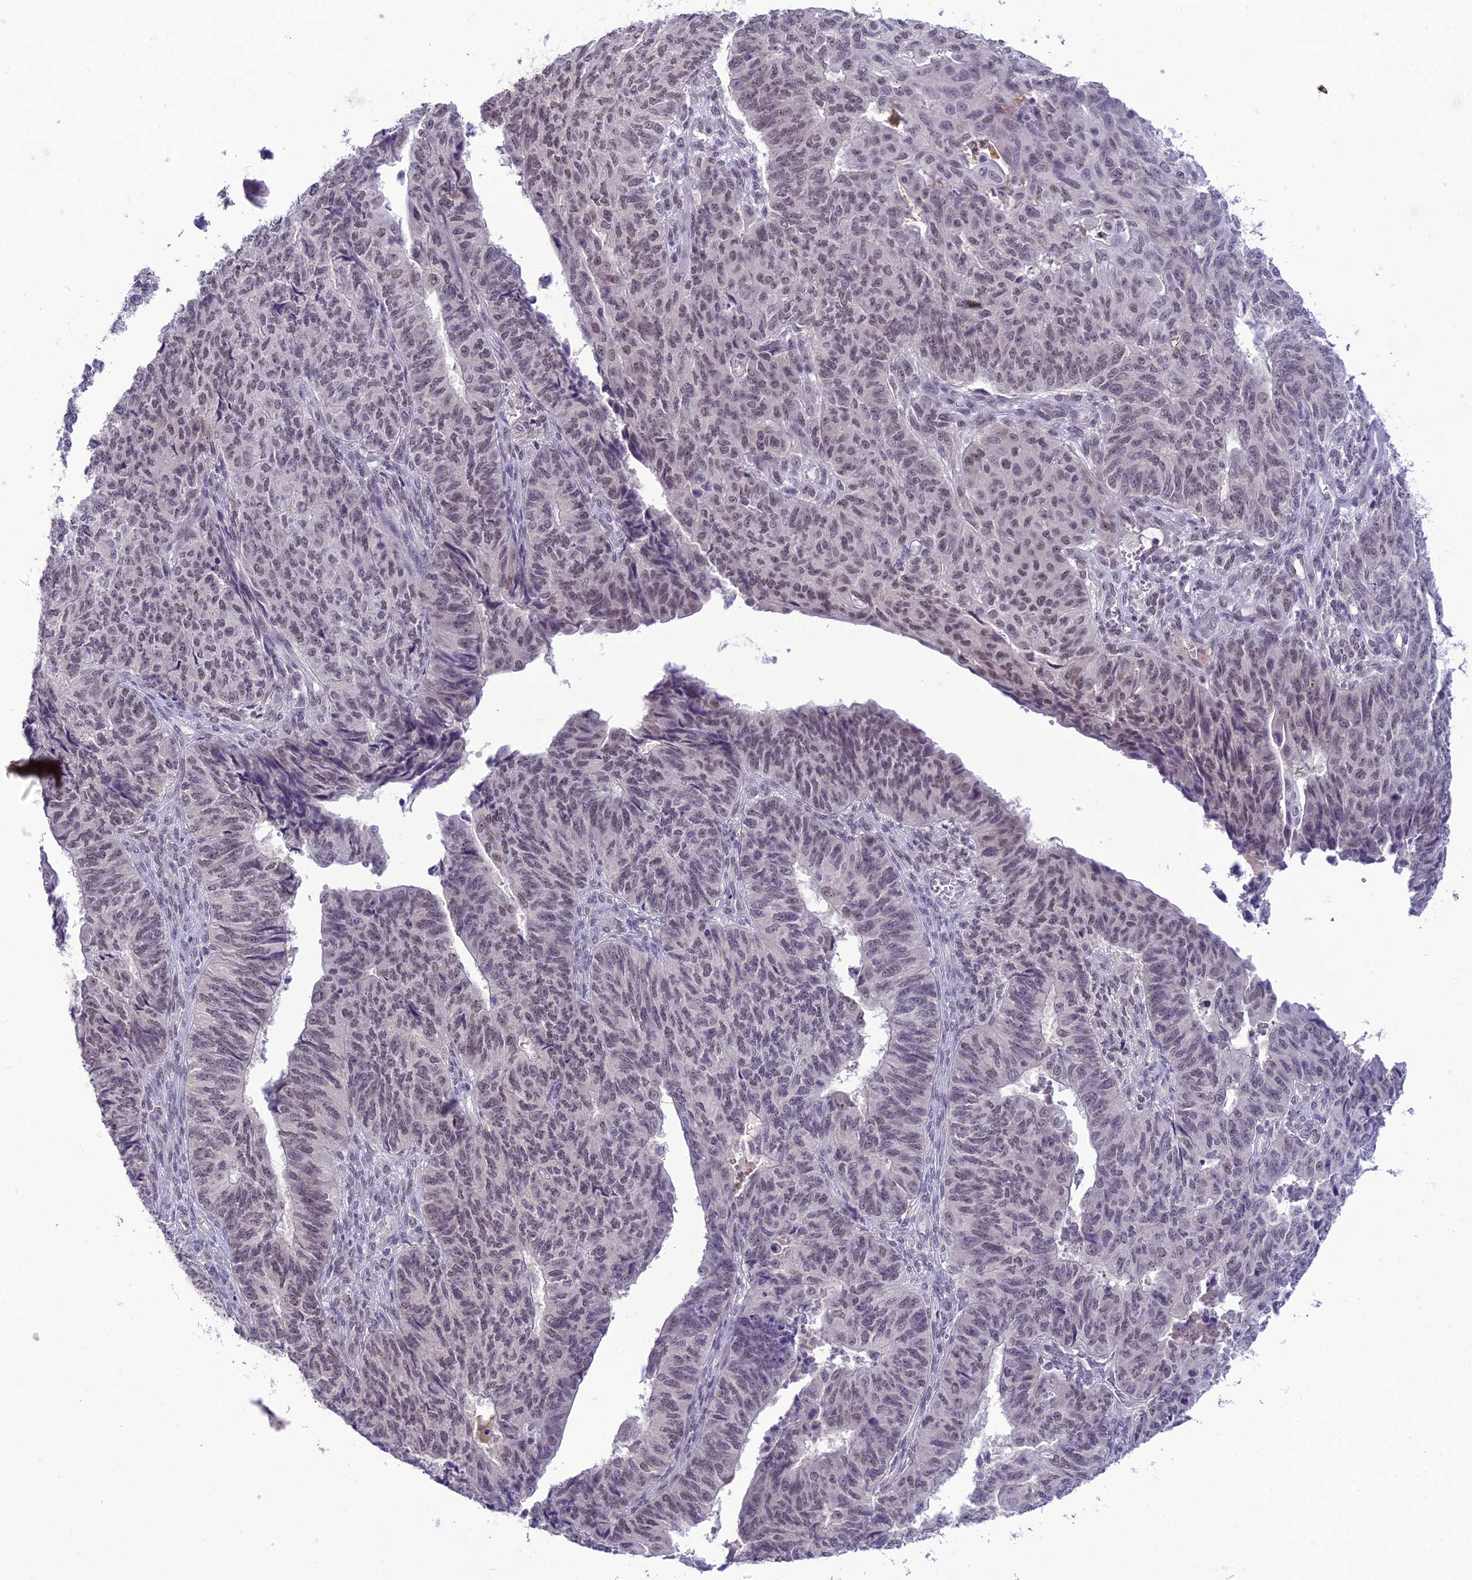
{"staining": {"intensity": "weak", "quantity": "25%-75%", "location": "nuclear"}, "tissue": "endometrial cancer", "cell_type": "Tumor cells", "image_type": "cancer", "snomed": [{"axis": "morphology", "description": "Adenocarcinoma, NOS"}, {"axis": "topography", "description": "Endometrium"}], "caption": "Tumor cells exhibit low levels of weak nuclear expression in about 25%-75% of cells in endometrial cancer.", "gene": "SH3RF3", "patient": {"sex": "female", "age": 32}}